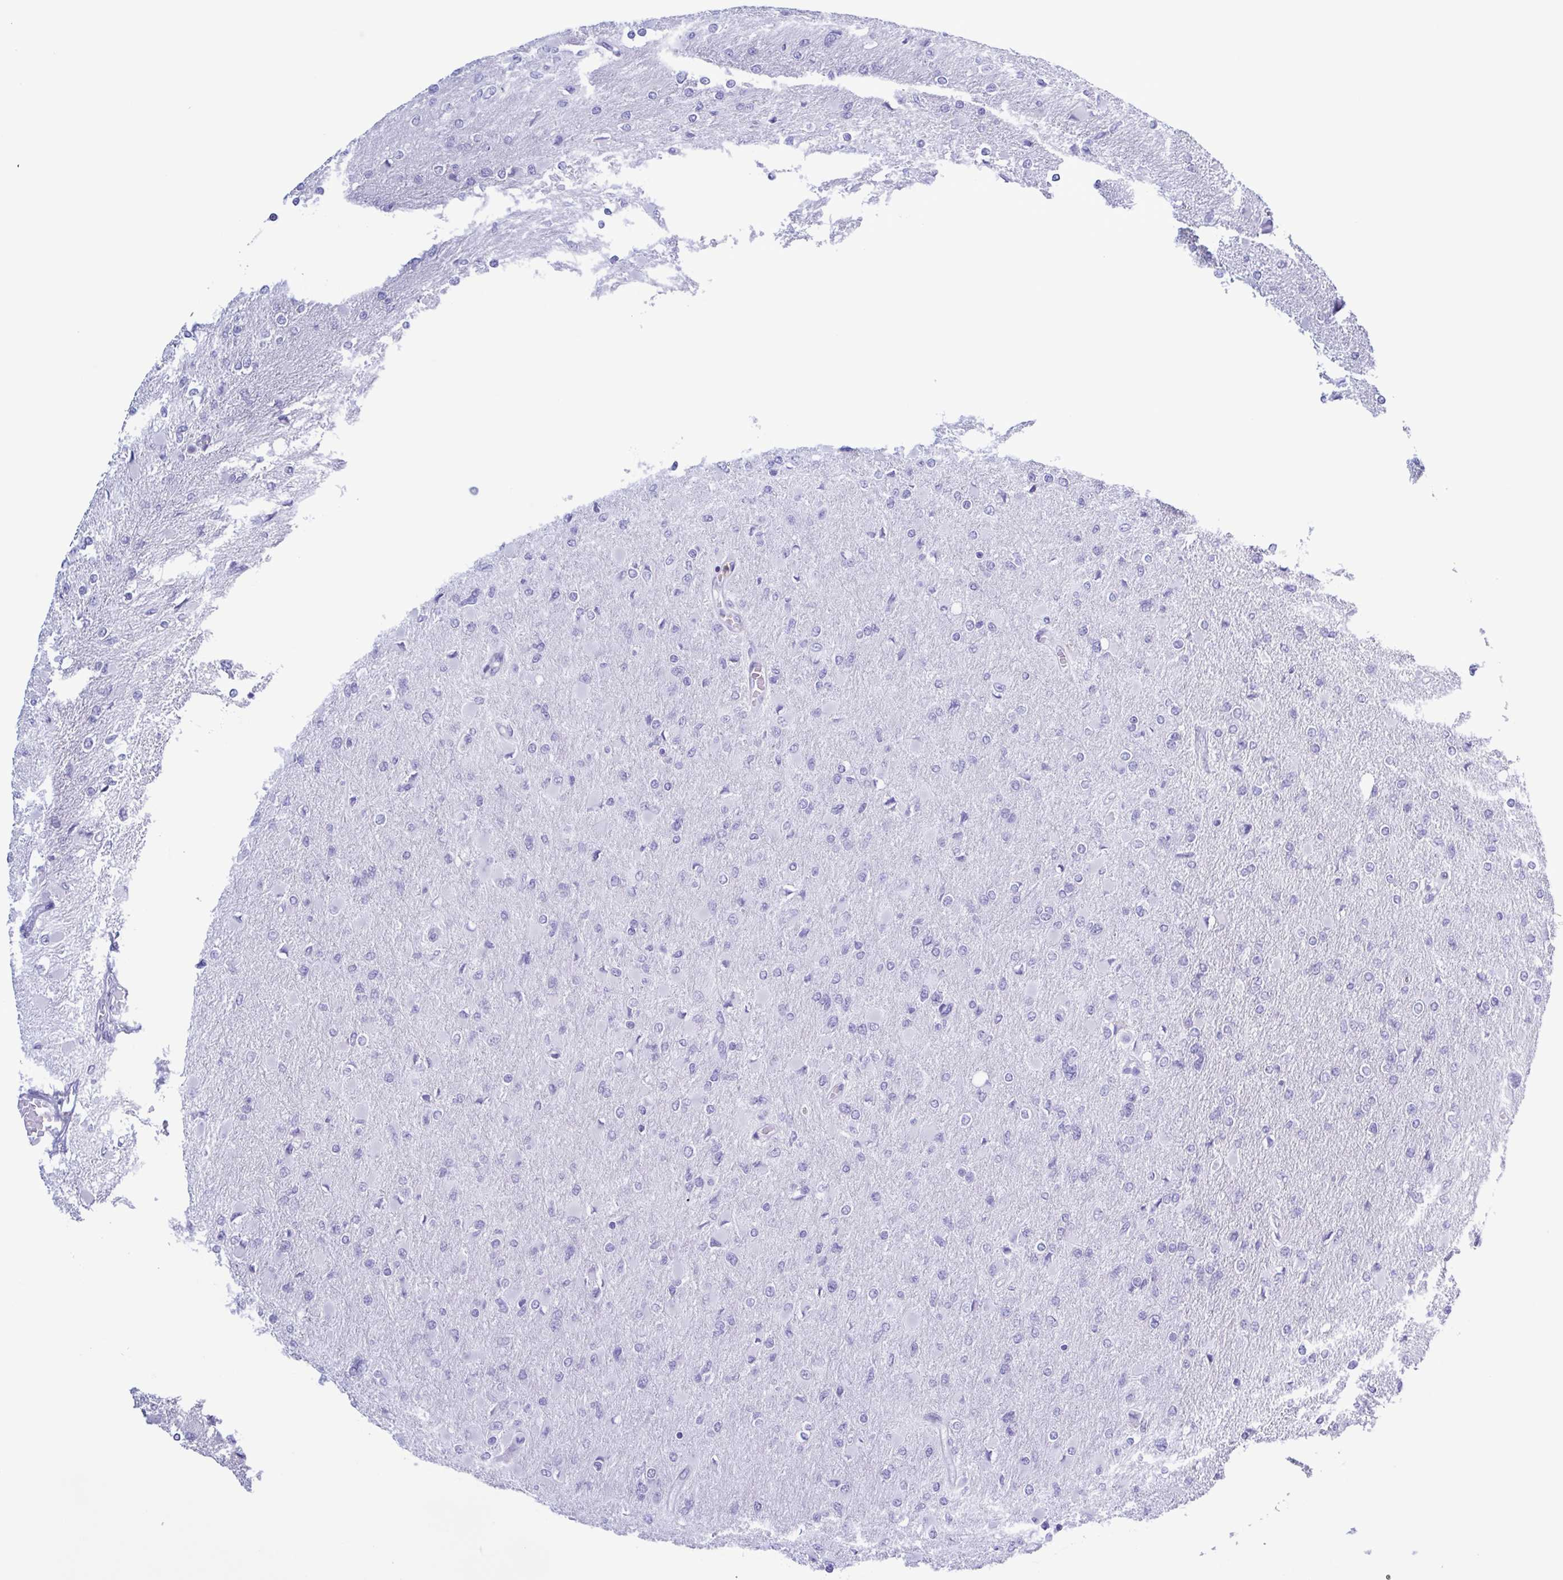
{"staining": {"intensity": "negative", "quantity": "none", "location": "none"}, "tissue": "glioma", "cell_type": "Tumor cells", "image_type": "cancer", "snomed": [{"axis": "morphology", "description": "Glioma, malignant, High grade"}, {"axis": "topography", "description": "Cerebral cortex"}], "caption": "Immunohistochemistry (IHC) image of neoplastic tissue: glioma stained with DAB (3,3'-diaminobenzidine) displays no significant protein staining in tumor cells.", "gene": "LTF", "patient": {"sex": "female", "age": 36}}